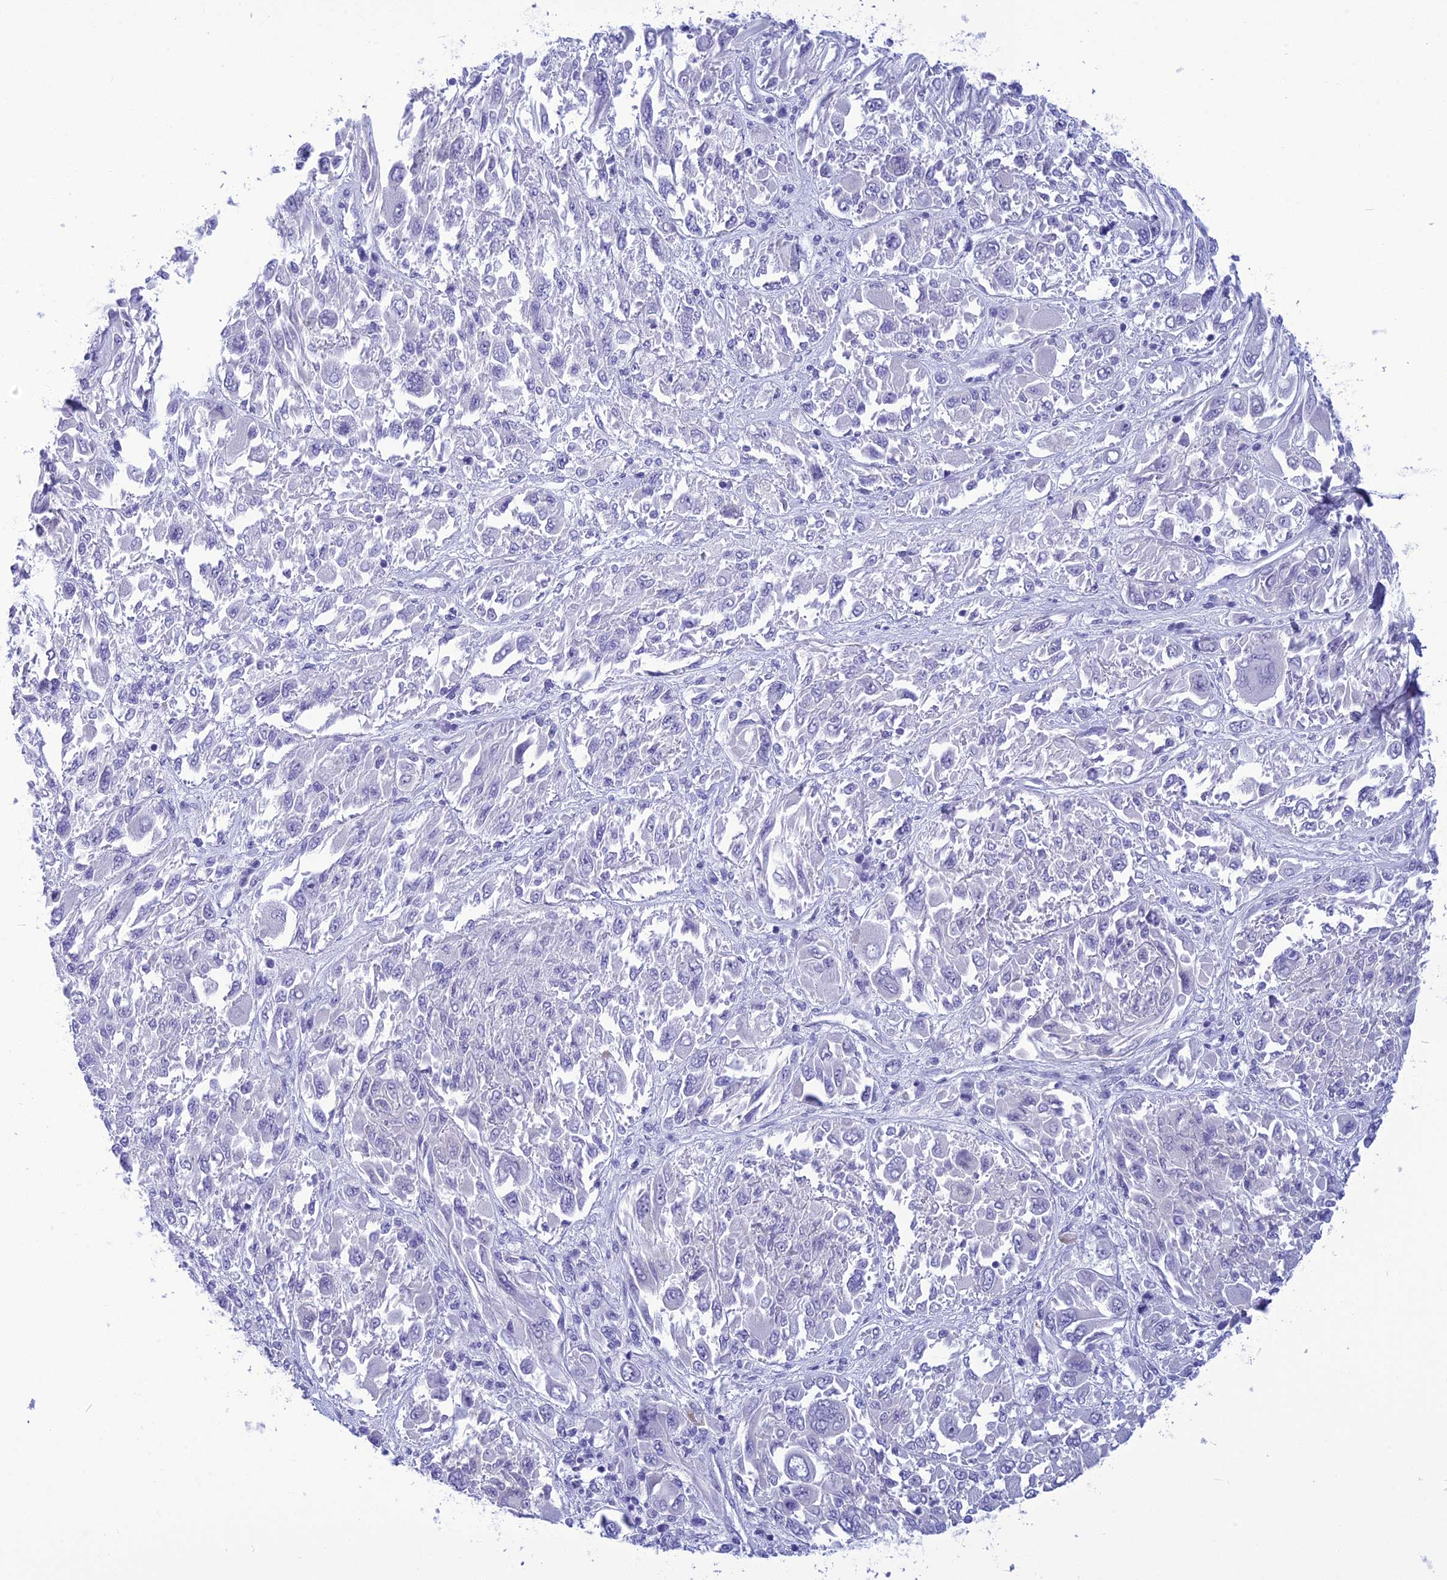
{"staining": {"intensity": "negative", "quantity": "none", "location": "none"}, "tissue": "melanoma", "cell_type": "Tumor cells", "image_type": "cancer", "snomed": [{"axis": "morphology", "description": "Malignant melanoma, NOS"}, {"axis": "topography", "description": "Skin"}], "caption": "Protein analysis of malignant melanoma demonstrates no significant expression in tumor cells.", "gene": "BBS2", "patient": {"sex": "female", "age": 91}}